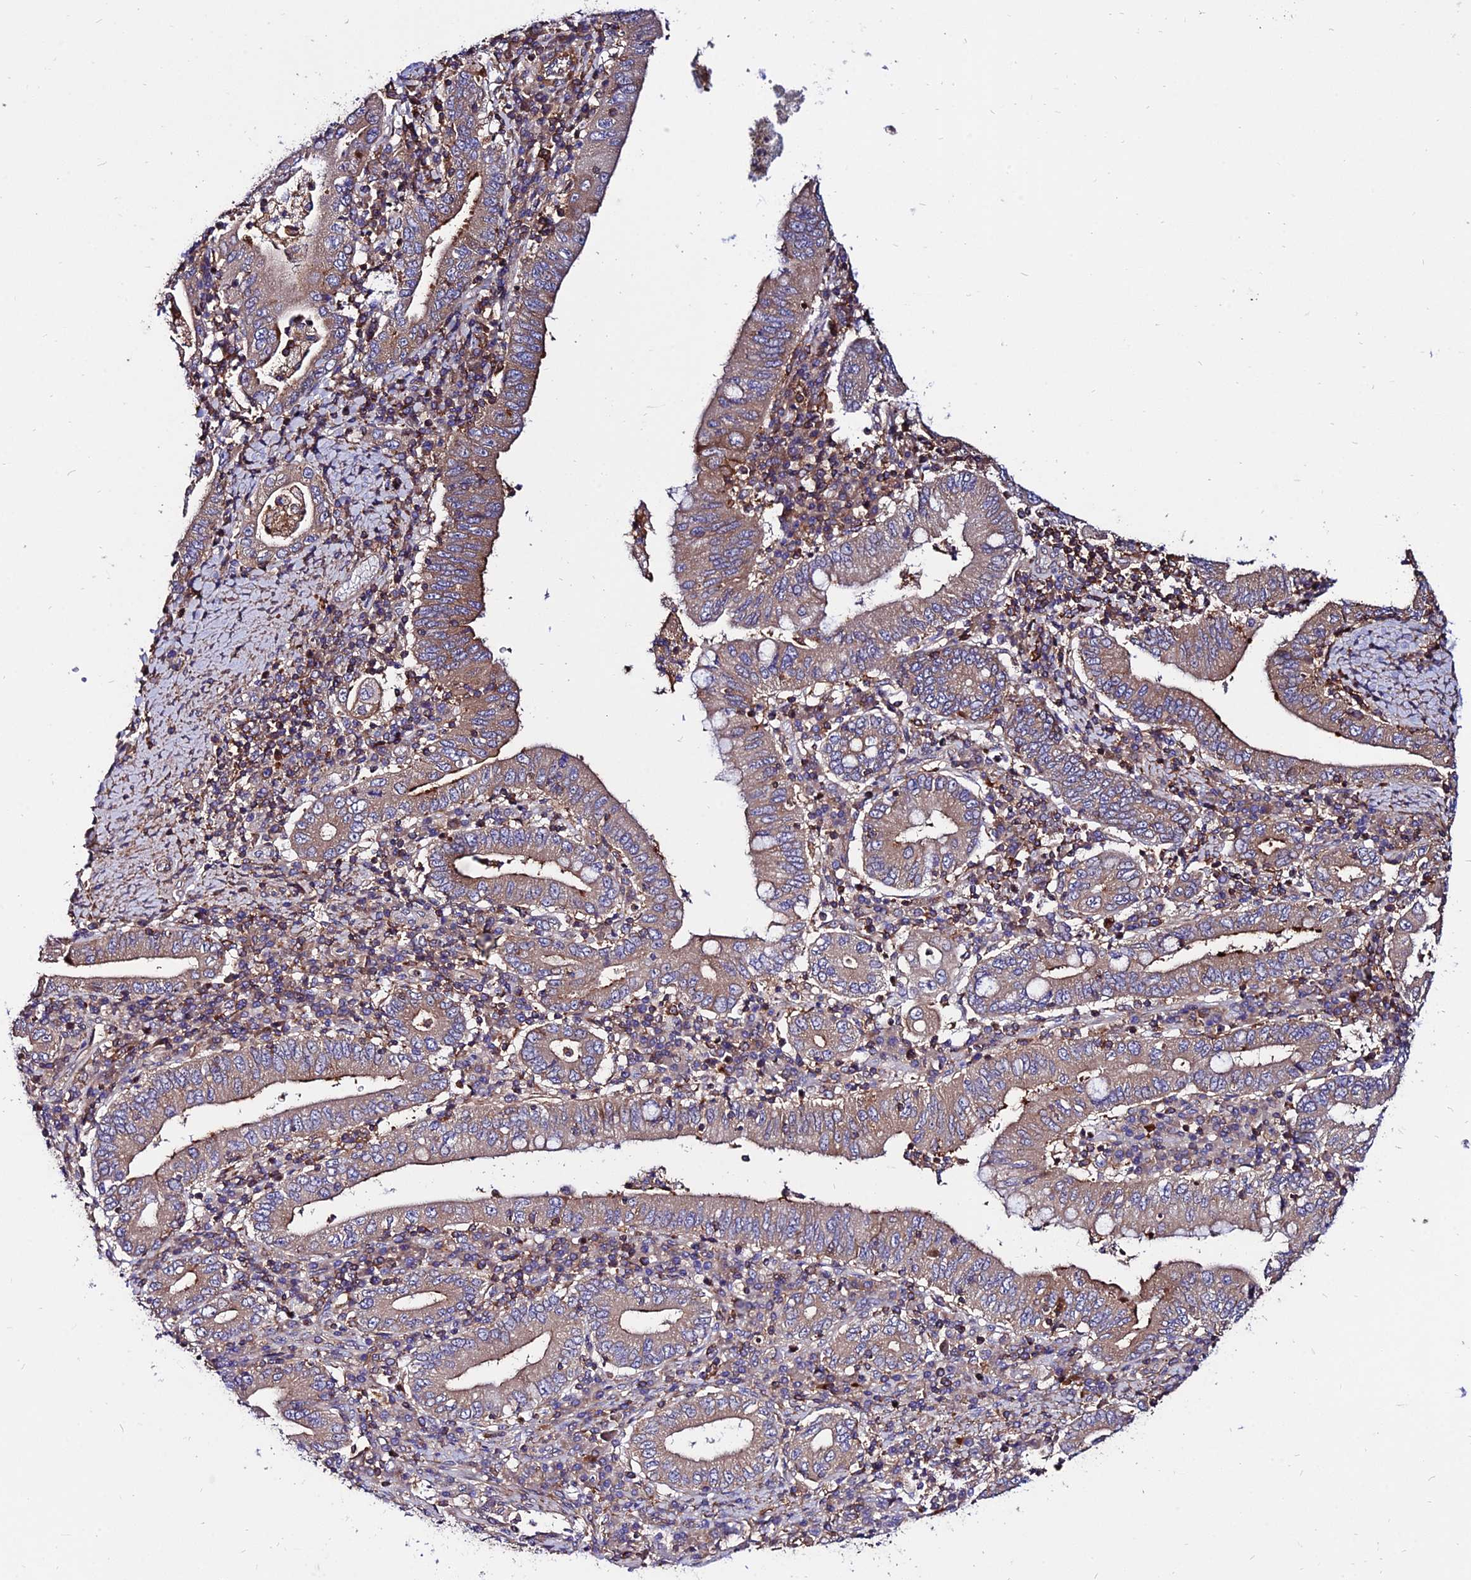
{"staining": {"intensity": "moderate", "quantity": "25%-75%", "location": "cytoplasmic/membranous"}, "tissue": "stomach cancer", "cell_type": "Tumor cells", "image_type": "cancer", "snomed": [{"axis": "morphology", "description": "Normal tissue, NOS"}, {"axis": "morphology", "description": "Adenocarcinoma, NOS"}, {"axis": "topography", "description": "Esophagus"}, {"axis": "topography", "description": "Stomach, upper"}, {"axis": "topography", "description": "Peripheral nerve tissue"}], "caption": "A high-resolution photomicrograph shows immunohistochemistry (IHC) staining of adenocarcinoma (stomach), which exhibits moderate cytoplasmic/membranous staining in approximately 25%-75% of tumor cells.", "gene": "PYM1", "patient": {"sex": "male", "age": 62}}